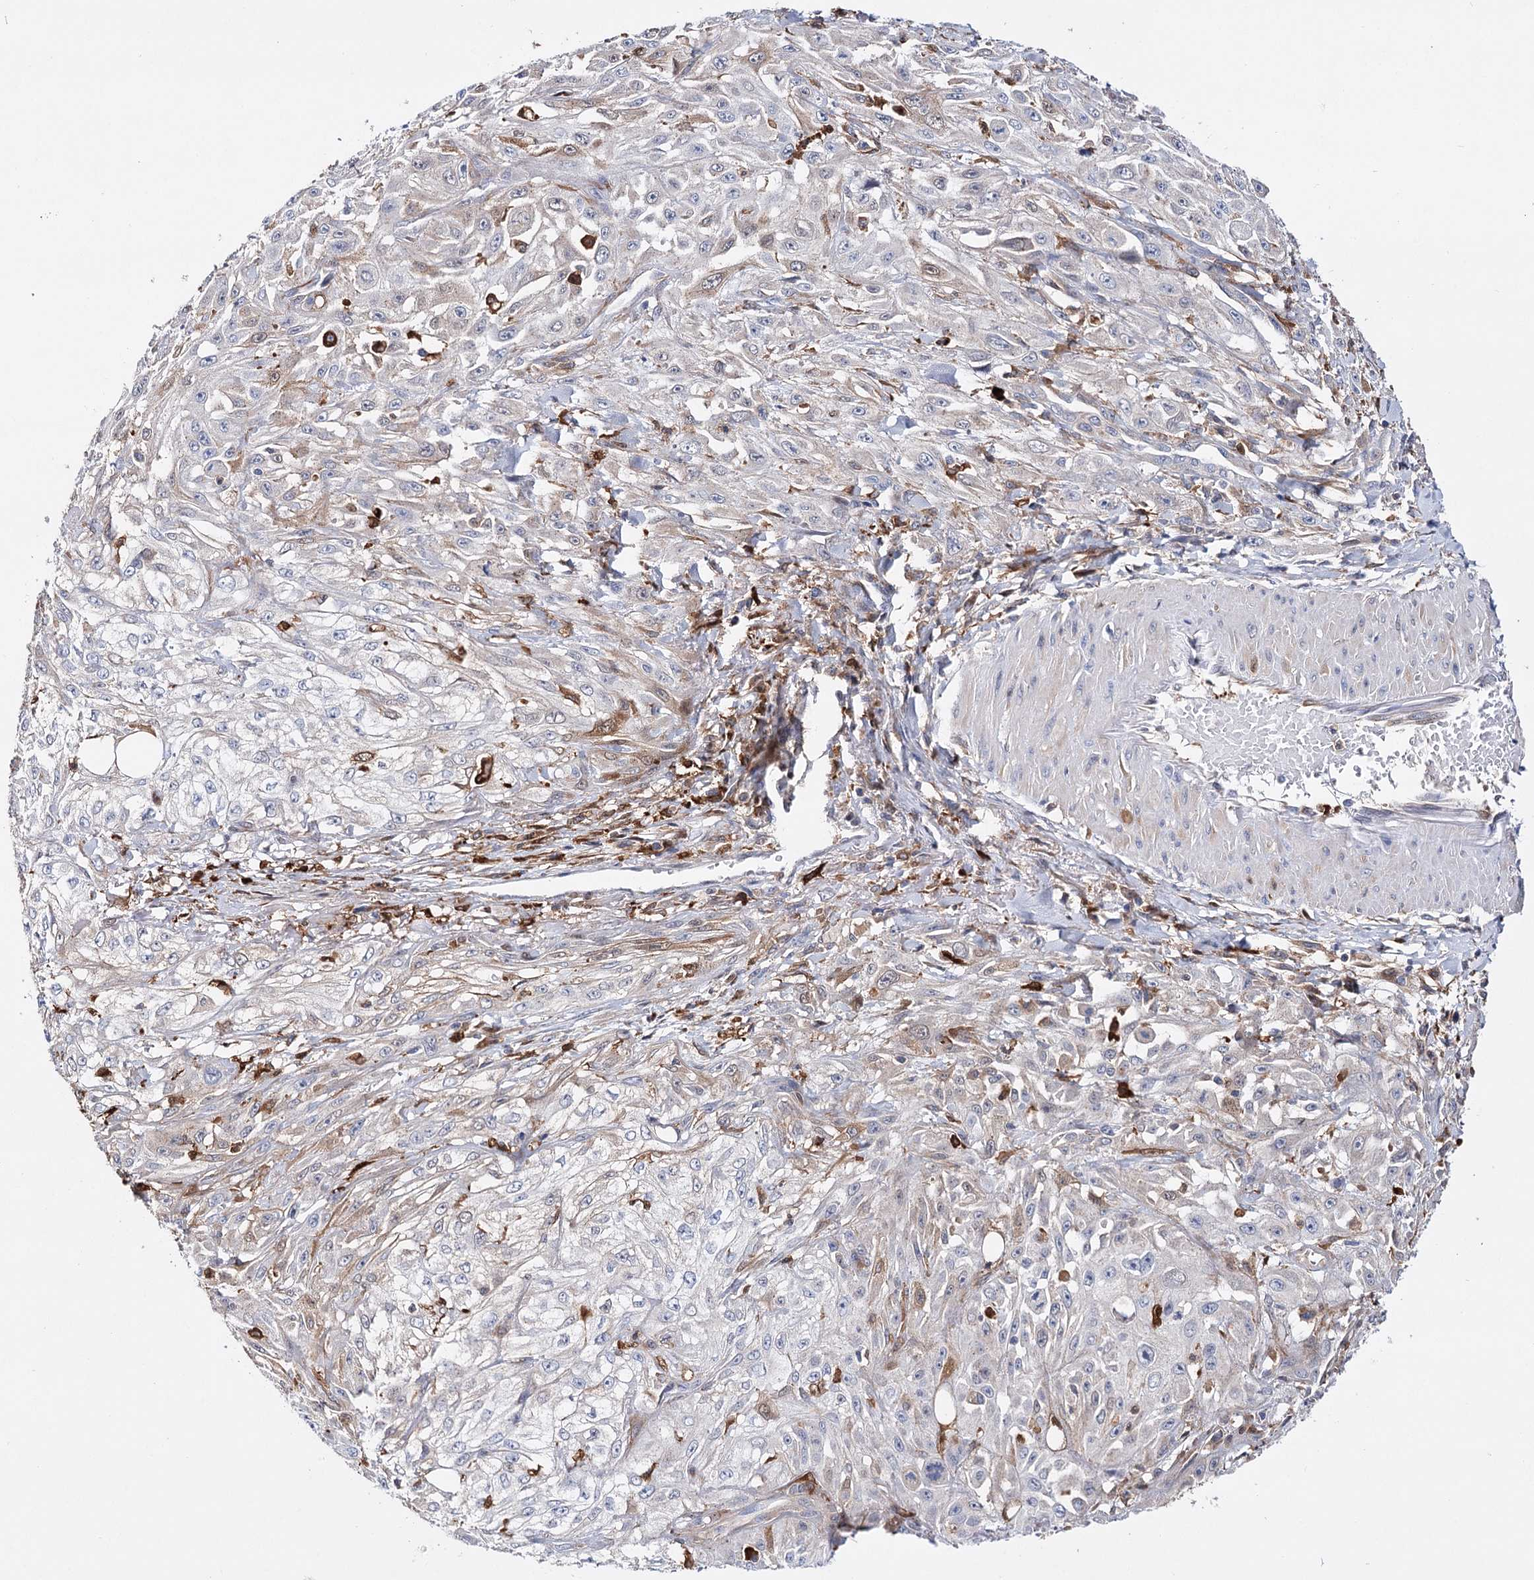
{"staining": {"intensity": "negative", "quantity": "none", "location": "none"}, "tissue": "skin cancer", "cell_type": "Tumor cells", "image_type": "cancer", "snomed": [{"axis": "morphology", "description": "Squamous cell carcinoma, NOS"}, {"axis": "morphology", "description": "Squamous cell carcinoma, metastatic, NOS"}, {"axis": "topography", "description": "Skin"}, {"axis": "topography", "description": "Lymph node"}], "caption": "Immunohistochemistry (IHC) image of skin cancer stained for a protein (brown), which reveals no staining in tumor cells.", "gene": "CFAP46", "patient": {"sex": "male", "age": 75}}